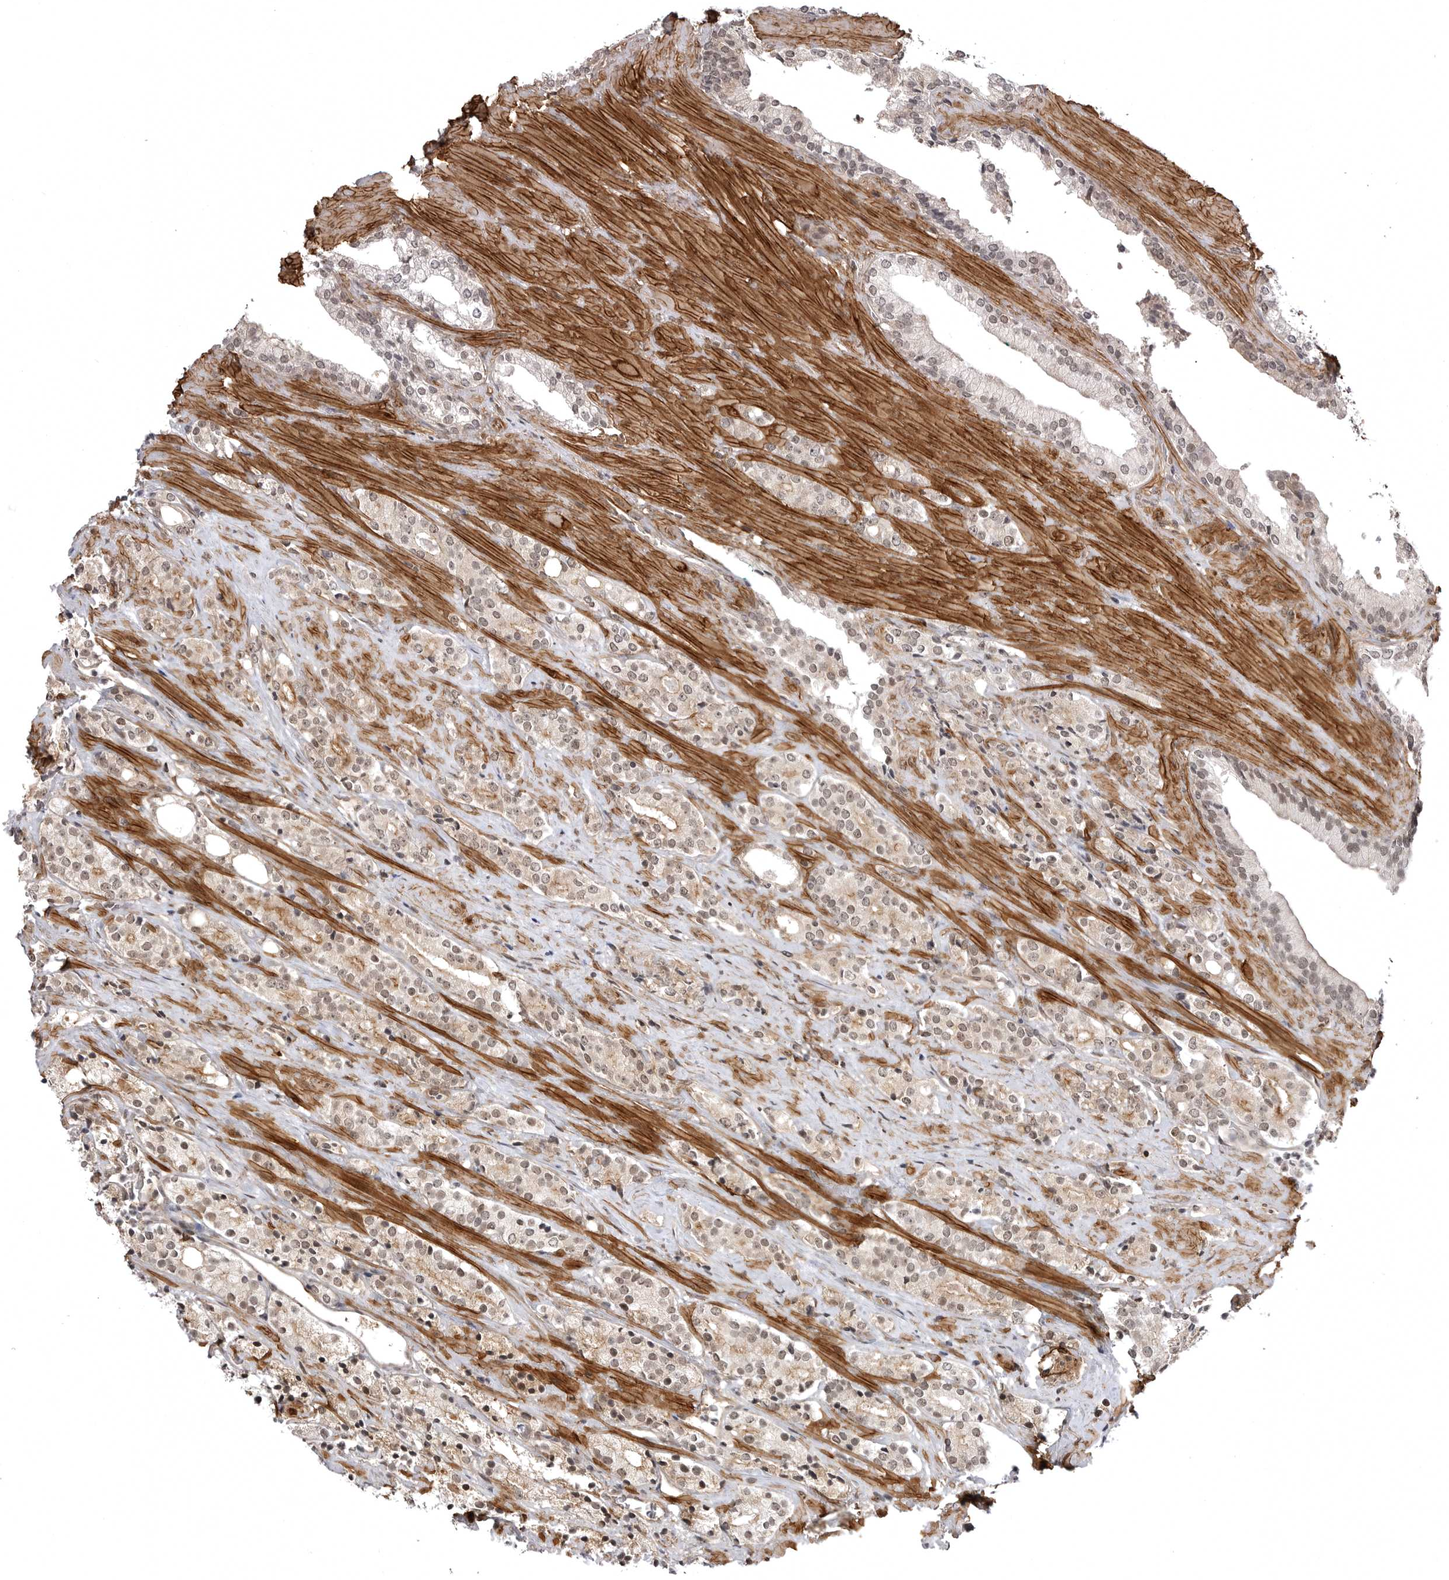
{"staining": {"intensity": "negative", "quantity": "none", "location": "none"}, "tissue": "prostate cancer", "cell_type": "Tumor cells", "image_type": "cancer", "snomed": [{"axis": "morphology", "description": "Adenocarcinoma, High grade"}, {"axis": "topography", "description": "Prostate"}], "caption": "High-grade adenocarcinoma (prostate) was stained to show a protein in brown. There is no significant expression in tumor cells. Nuclei are stained in blue.", "gene": "SORBS1", "patient": {"sex": "male", "age": 71}}